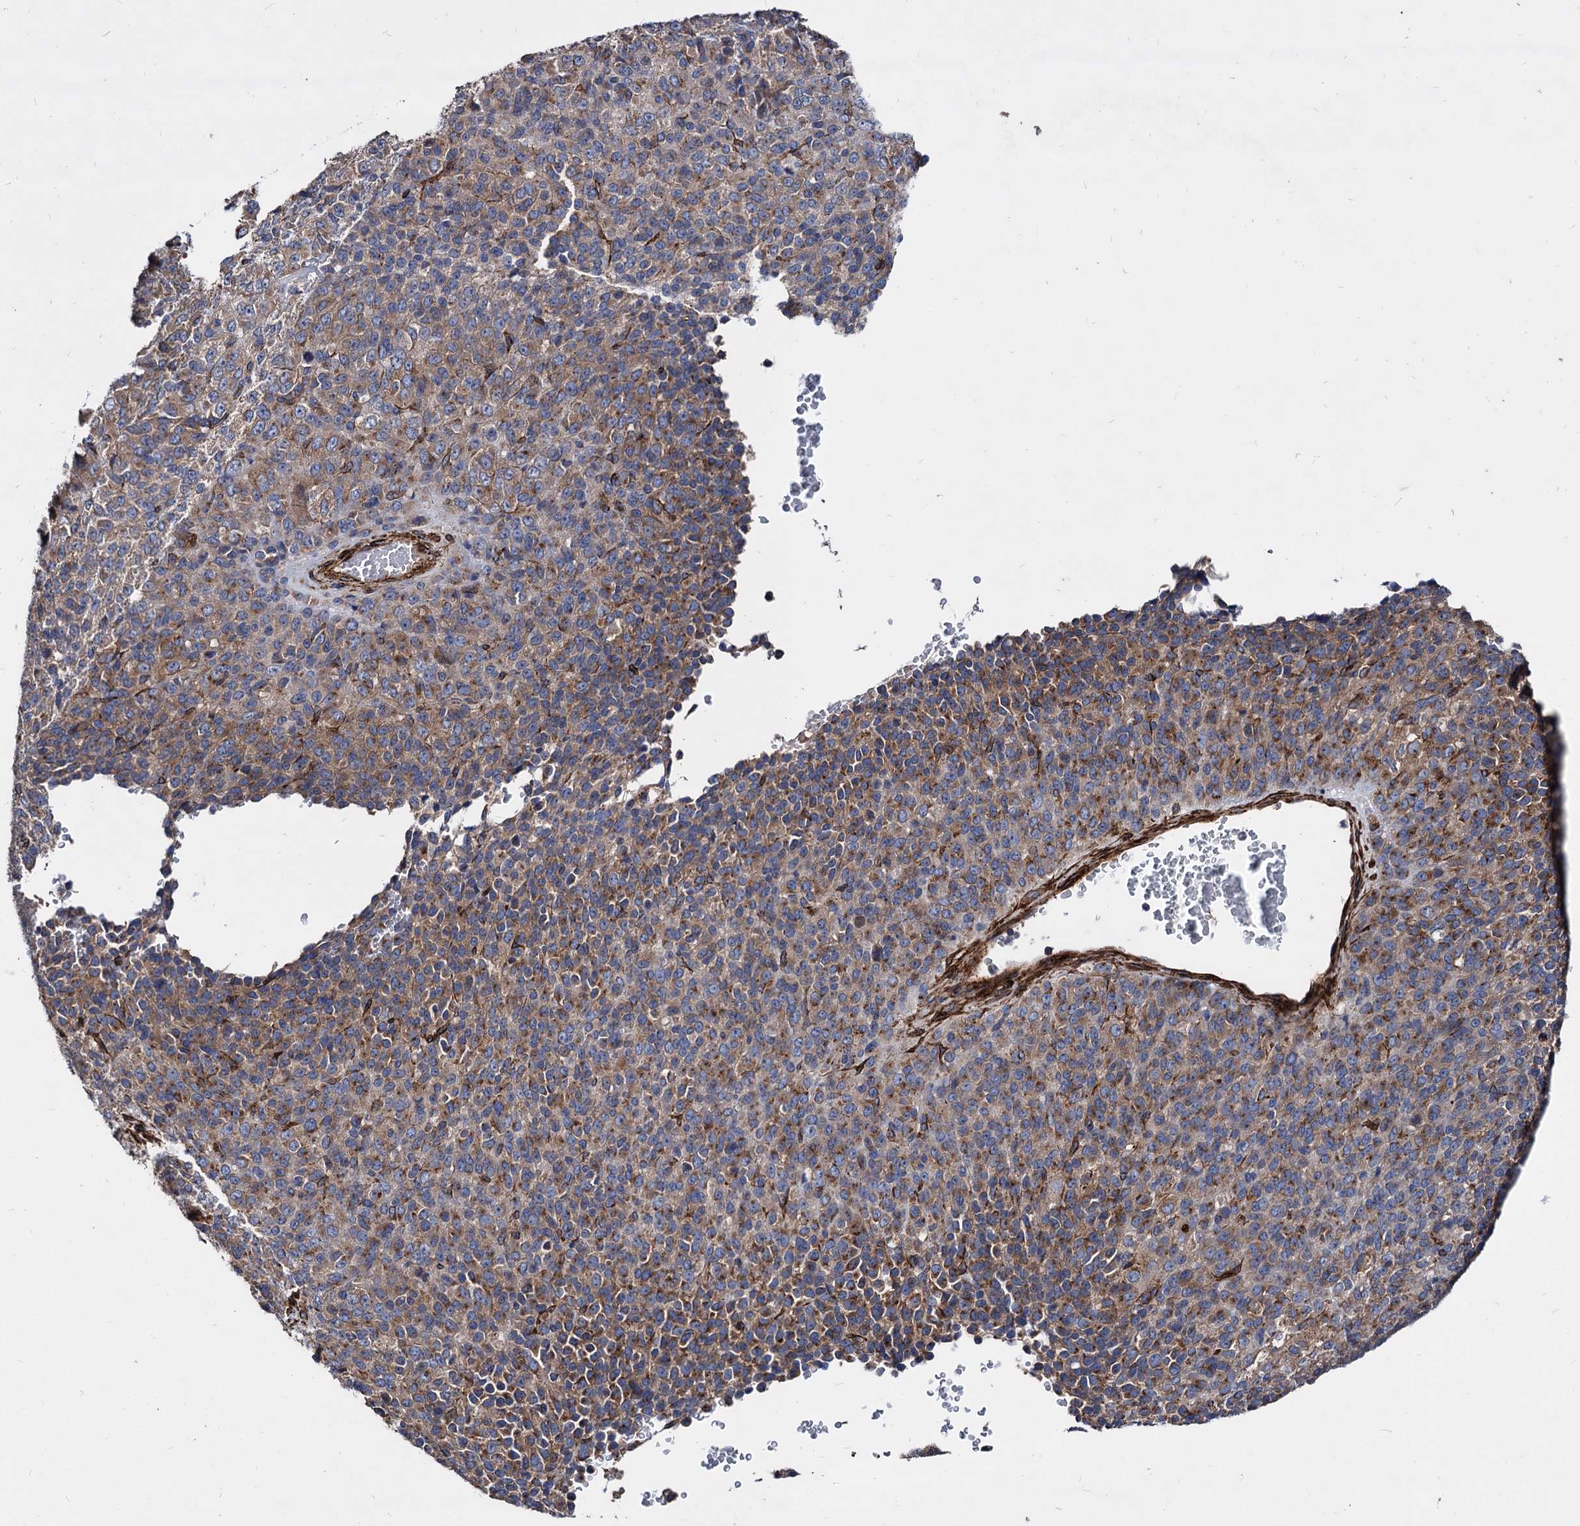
{"staining": {"intensity": "moderate", "quantity": ">75%", "location": "cytoplasmic/membranous"}, "tissue": "melanoma", "cell_type": "Tumor cells", "image_type": "cancer", "snomed": [{"axis": "morphology", "description": "Malignant melanoma, Metastatic site"}, {"axis": "topography", "description": "Brain"}], "caption": "Melanoma tissue demonstrates moderate cytoplasmic/membranous expression in approximately >75% of tumor cells Immunohistochemistry stains the protein in brown and the nuclei are stained blue.", "gene": "WDR11", "patient": {"sex": "female", "age": 56}}